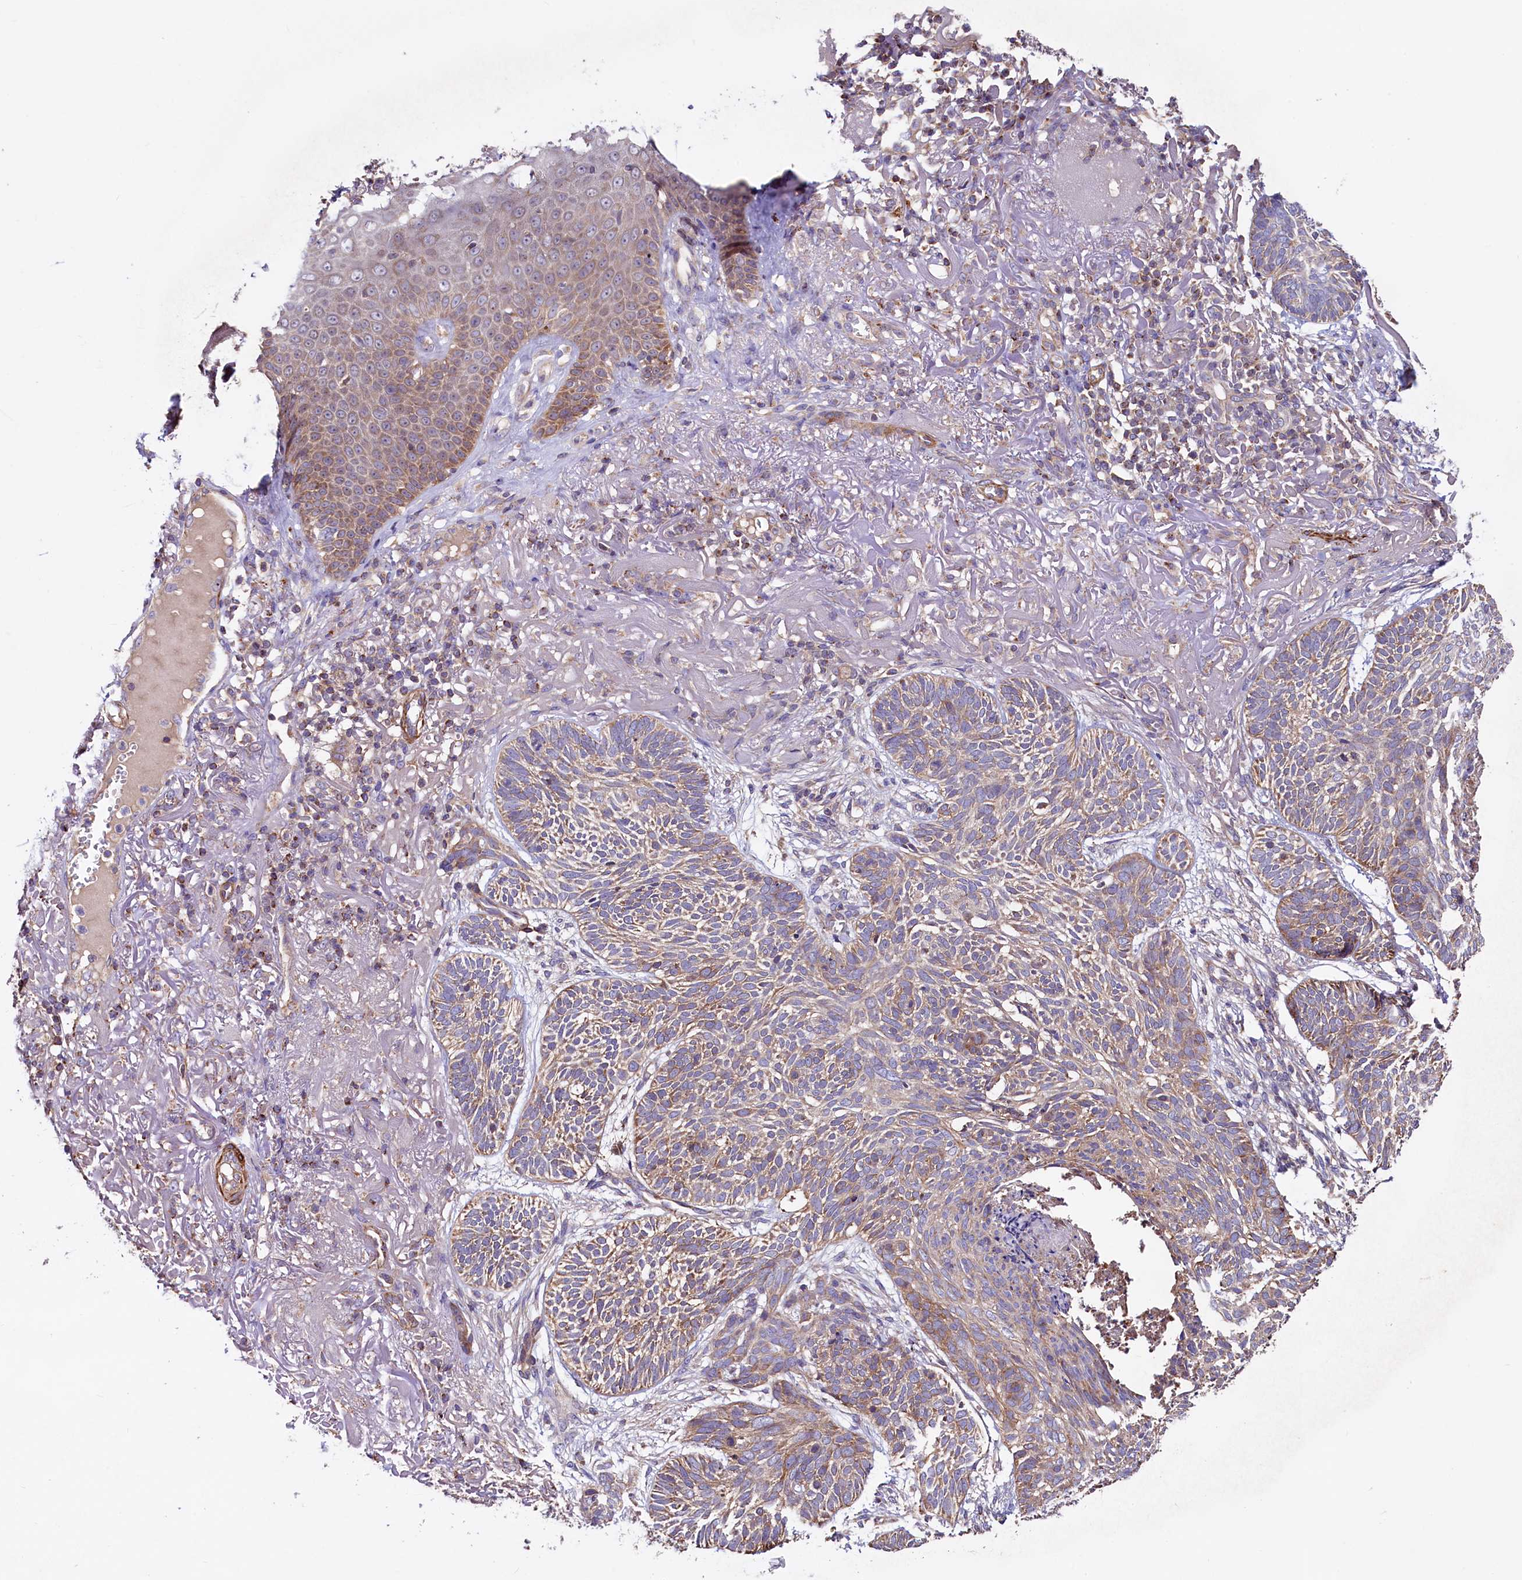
{"staining": {"intensity": "weak", "quantity": "25%-75%", "location": "cytoplasmic/membranous"}, "tissue": "skin cancer", "cell_type": "Tumor cells", "image_type": "cancer", "snomed": [{"axis": "morphology", "description": "Normal tissue, NOS"}, {"axis": "morphology", "description": "Basal cell carcinoma"}, {"axis": "topography", "description": "Skin"}], "caption": "A high-resolution photomicrograph shows immunohistochemistry staining of skin cancer, which displays weak cytoplasmic/membranous expression in approximately 25%-75% of tumor cells. The protein is shown in brown color, while the nuclei are stained blue.", "gene": "CIAO3", "patient": {"sex": "male", "age": 66}}